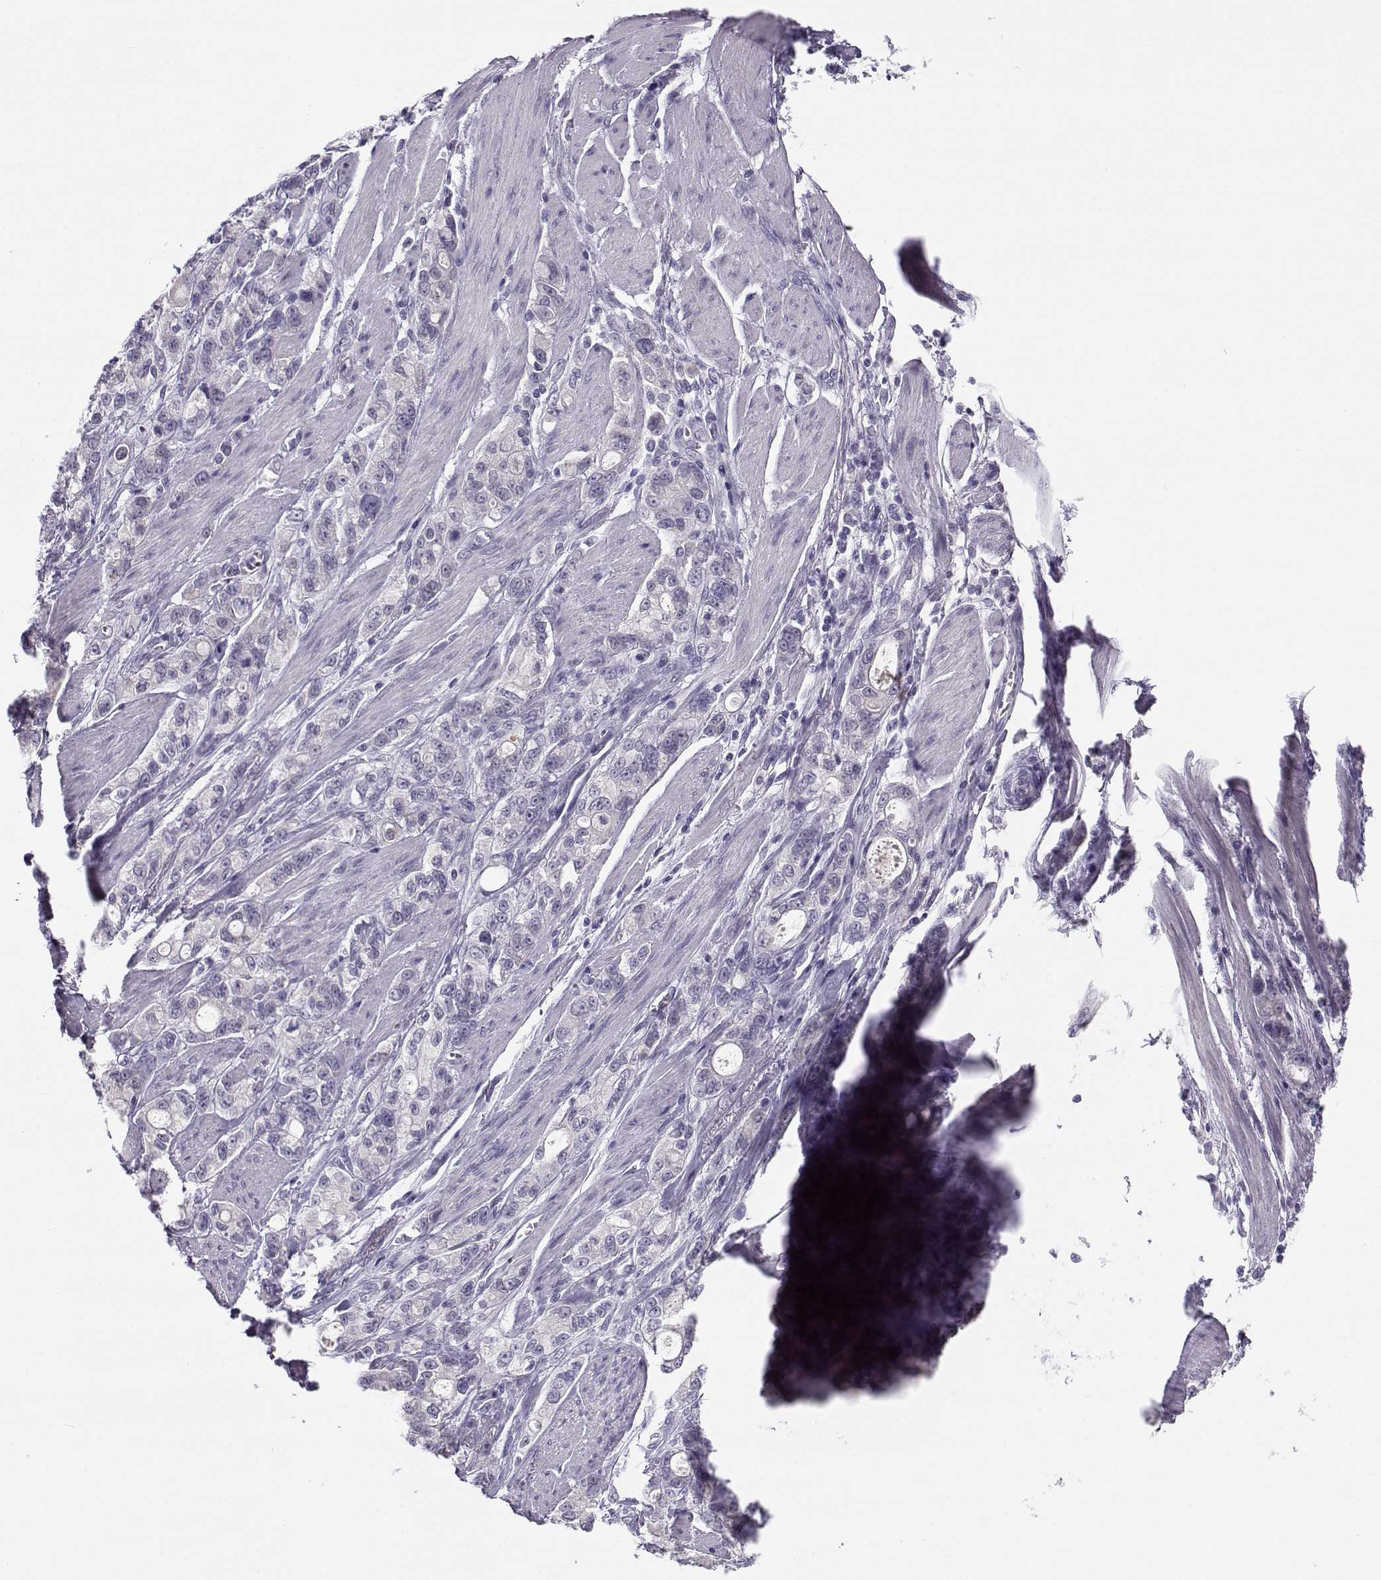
{"staining": {"intensity": "negative", "quantity": "none", "location": "none"}, "tissue": "stomach cancer", "cell_type": "Tumor cells", "image_type": "cancer", "snomed": [{"axis": "morphology", "description": "Adenocarcinoma, NOS"}, {"axis": "topography", "description": "Stomach"}], "caption": "Immunohistochemistry (IHC) histopathology image of adenocarcinoma (stomach) stained for a protein (brown), which displays no expression in tumor cells.", "gene": "CFAP77", "patient": {"sex": "male", "age": 63}}